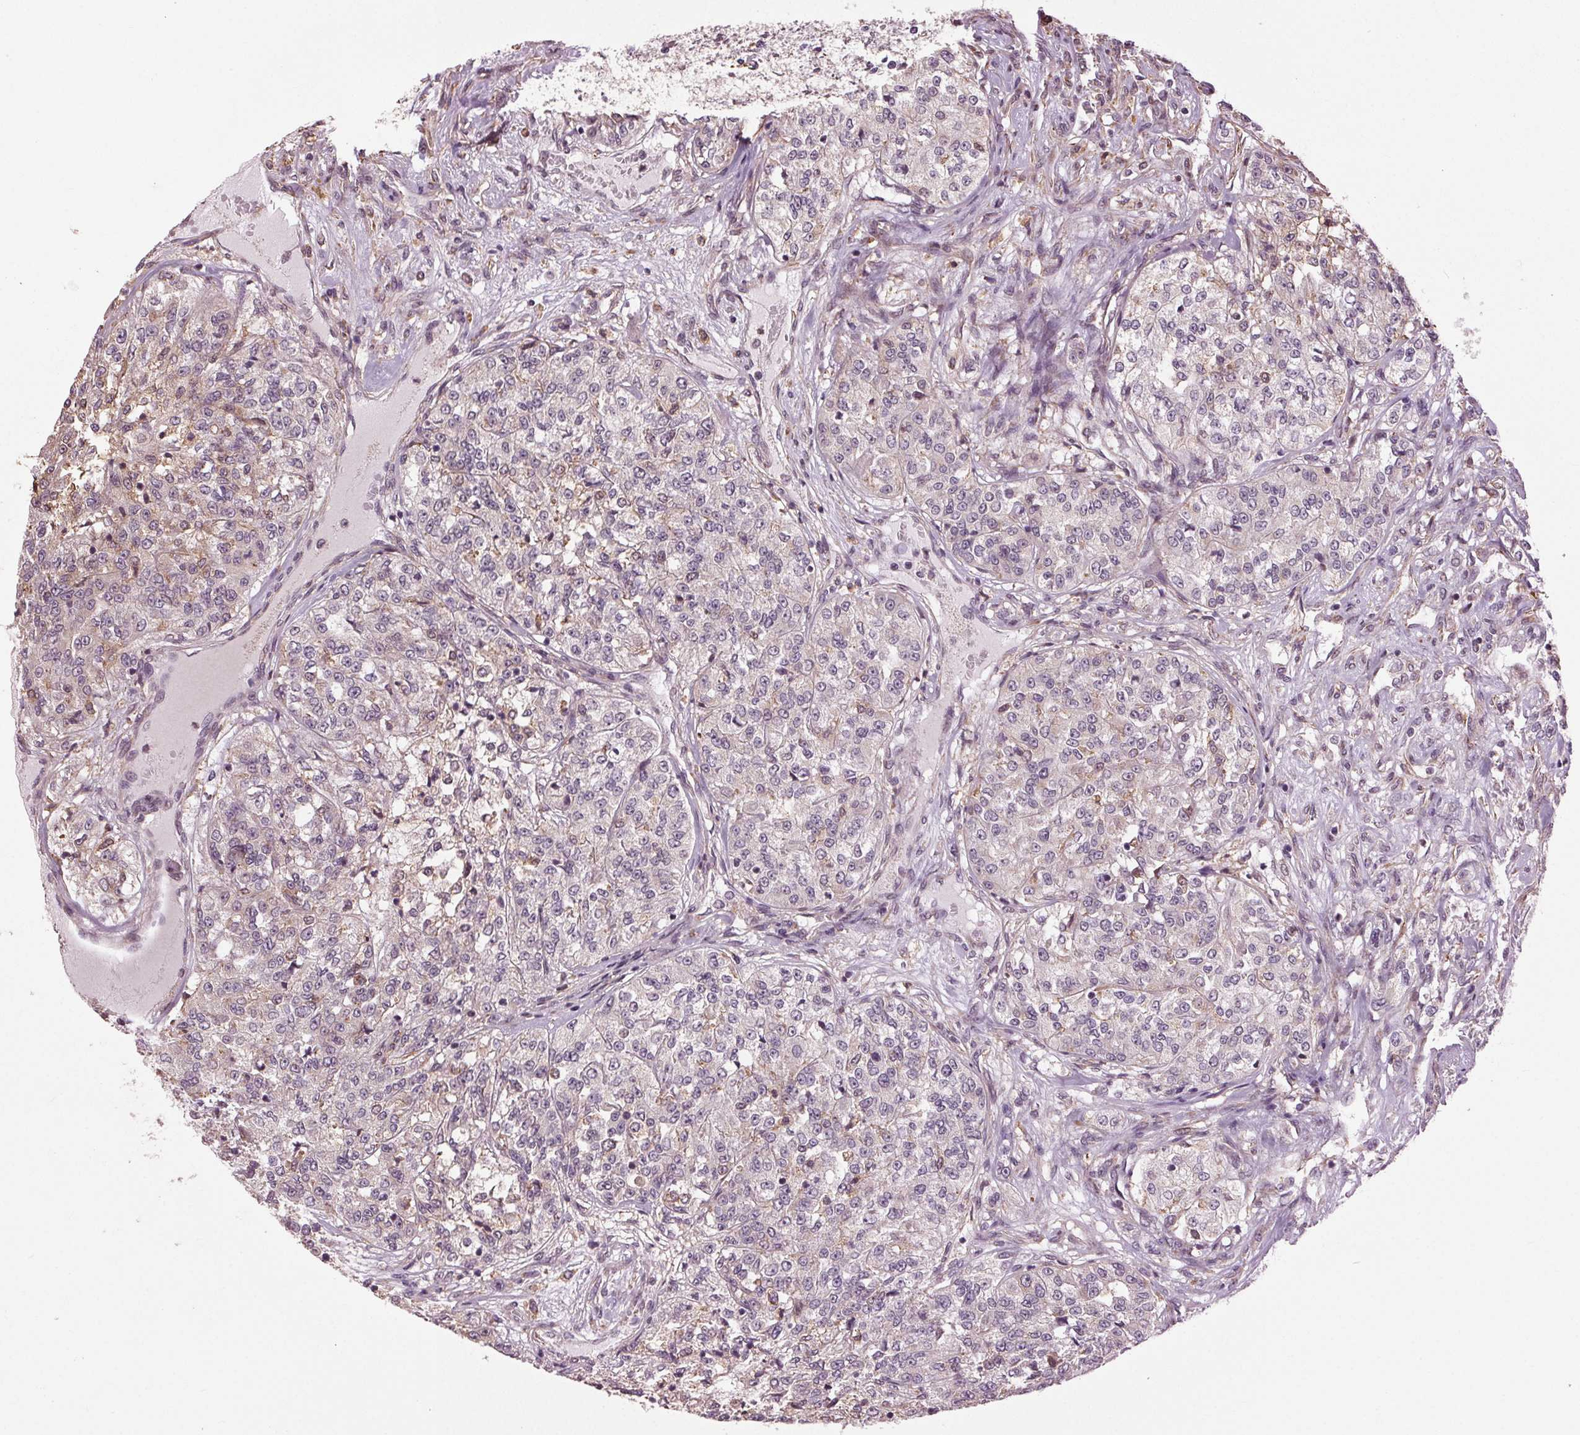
{"staining": {"intensity": "negative", "quantity": "none", "location": "none"}, "tissue": "renal cancer", "cell_type": "Tumor cells", "image_type": "cancer", "snomed": [{"axis": "morphology", "description": "Adenocarcinoma, NOS"}, {"axis": "topography", "description": "Kidney"}], "caption": "There is no significant staining in tumor cells of renal cancer.", "gene": "BSDC1", "patient": {"sex": "female", "age": 63}}